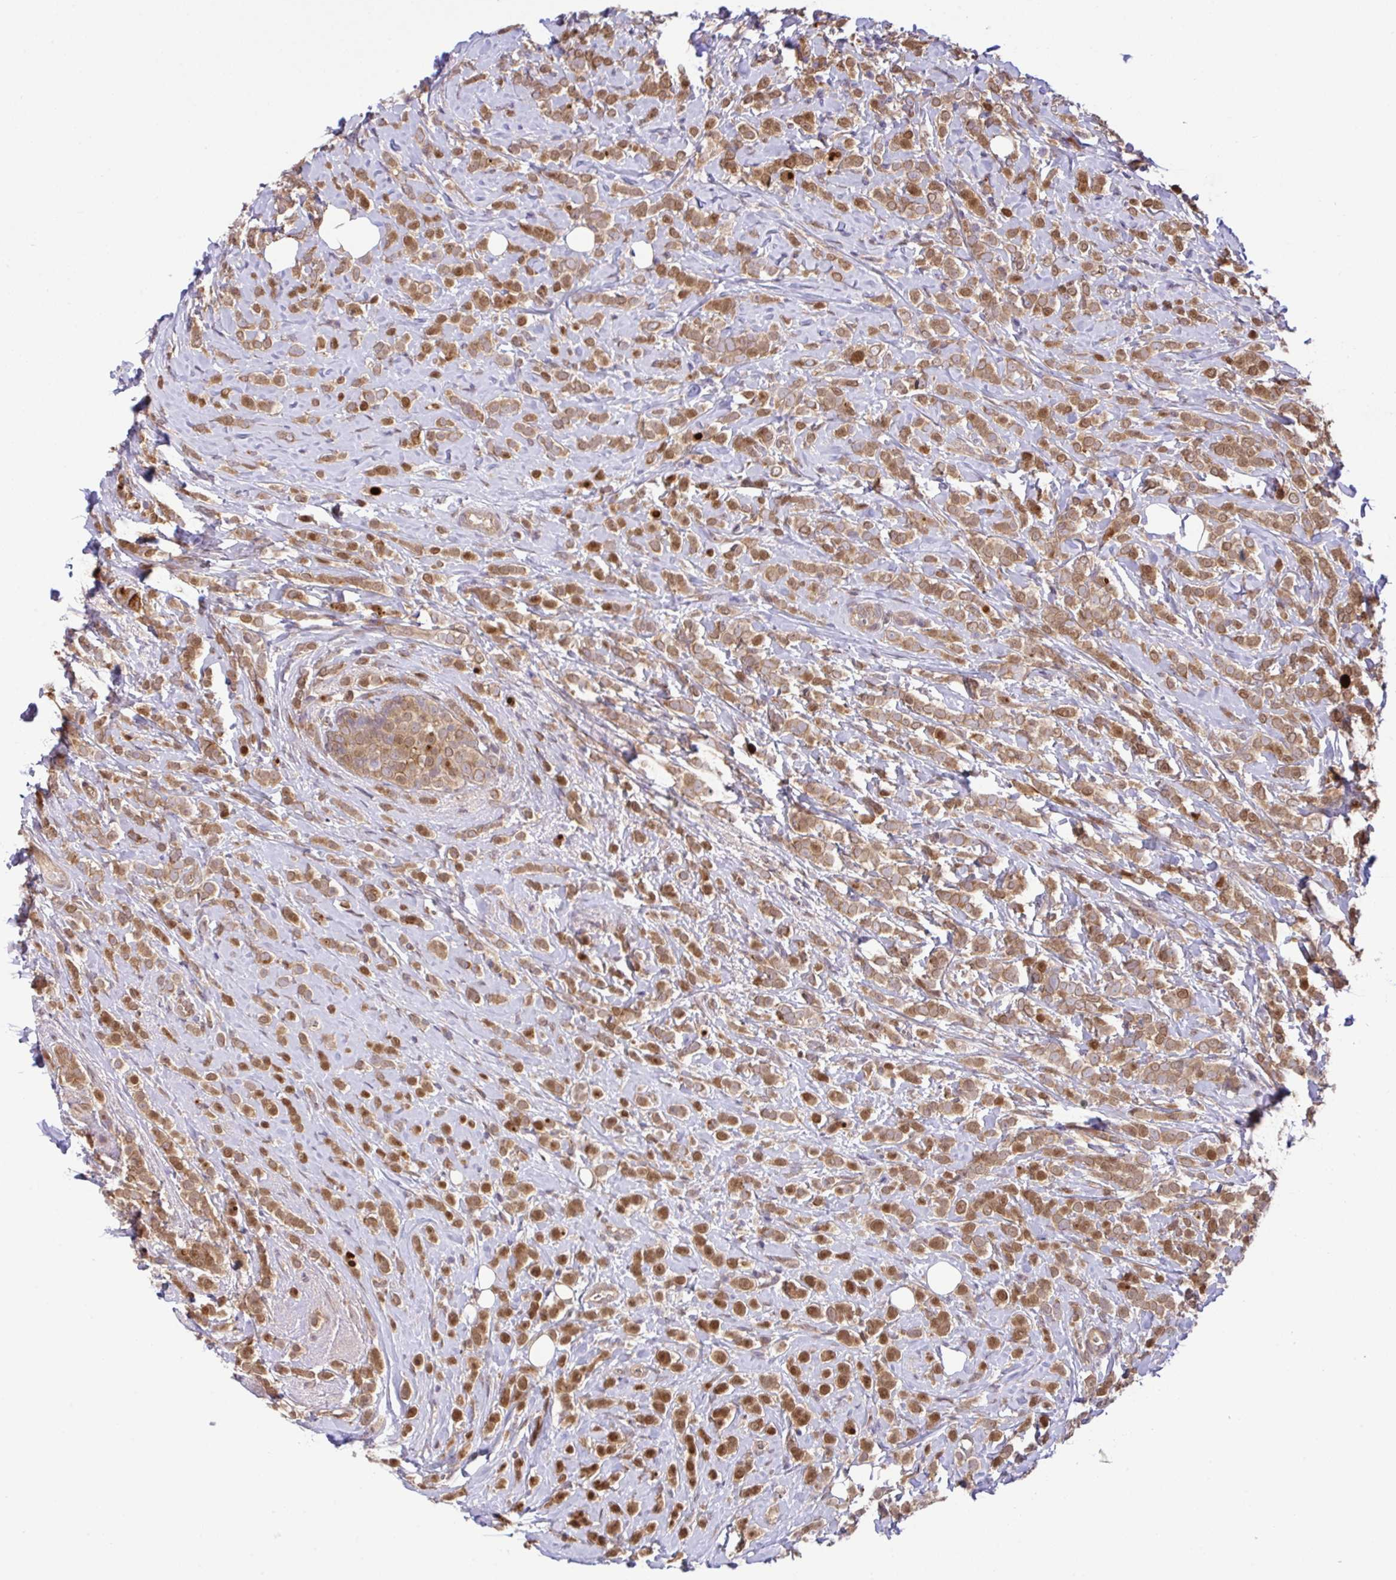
{"staining": {"intensity": "moderate", "quantity": ">75%", "location": "cytoplasmic/membranous,nuclear"}, "tissue": "breast cancer", "cell_type": "Tumor cells", "image_type": "cancer", "snomed": [{"axis": "morphology", "description": "Lobular carcinoma"}, {"axis": "topography", "description": "Breast"}], "caption": "There is medium levels of moderate cytoplasmic/membranous and nuclear positivity in tumor cells of breast cancer (lobular carcinoma), as demonstrated by immunohistochemical staining (brown color).", "gene": "UBE4A", "patient": {"sex": "female", "age": 49}}